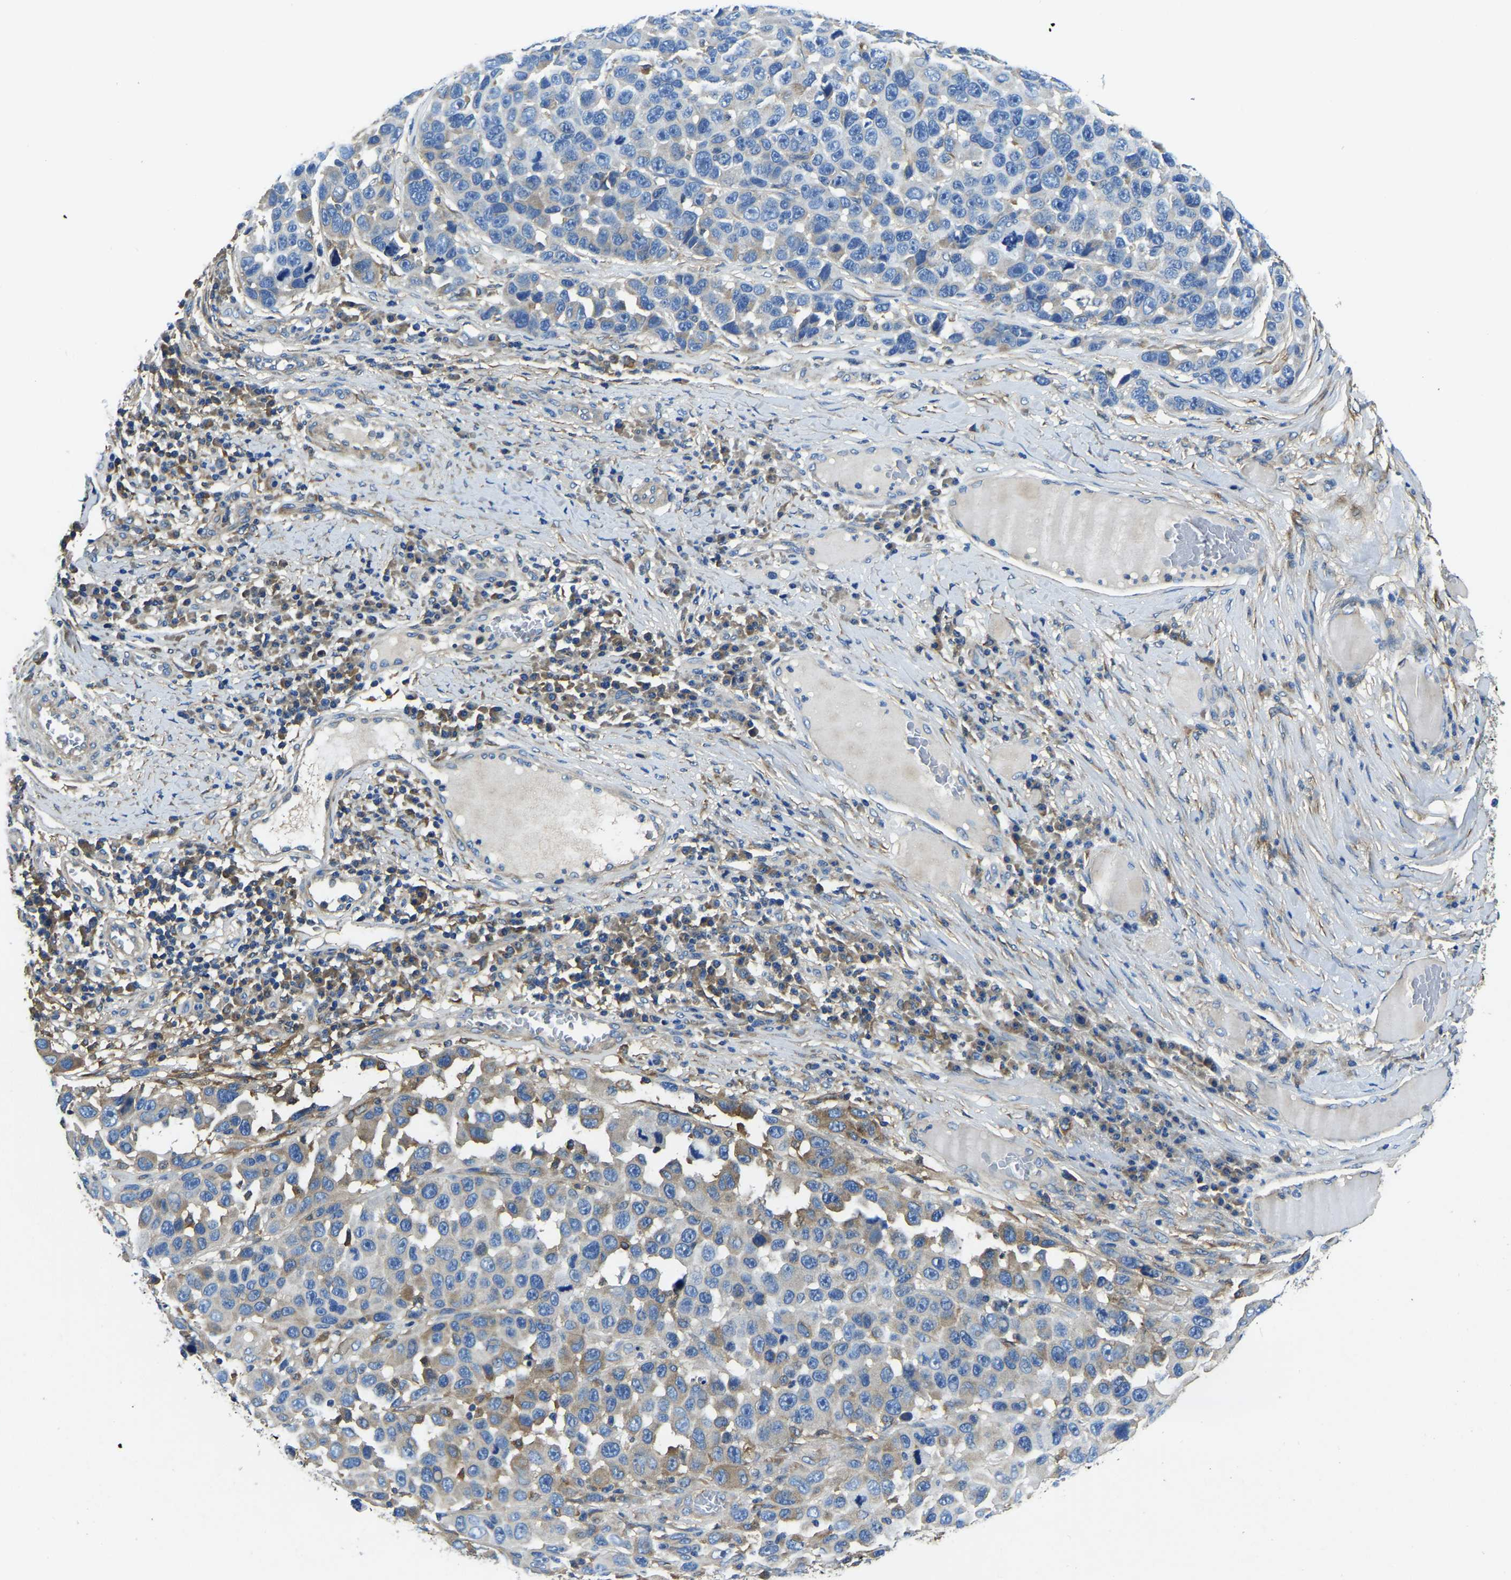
{"staining": {"intensity": "negative", "quantity": "none", "location": "none"}, "tissue": "melanoma", "cell_type": "Tumor cells", "image_type": "cancer", "snomed": [{"axis": "morphology", "description": "Malignant melanoma, NOS"}, {"axis": "topography", "description": "Skin"}], "caption": "The micrograph shows no significant staining in tumor cells of melanoma.", "gene": "STAT2", "patient": {"sex": "male", "age": 53}}